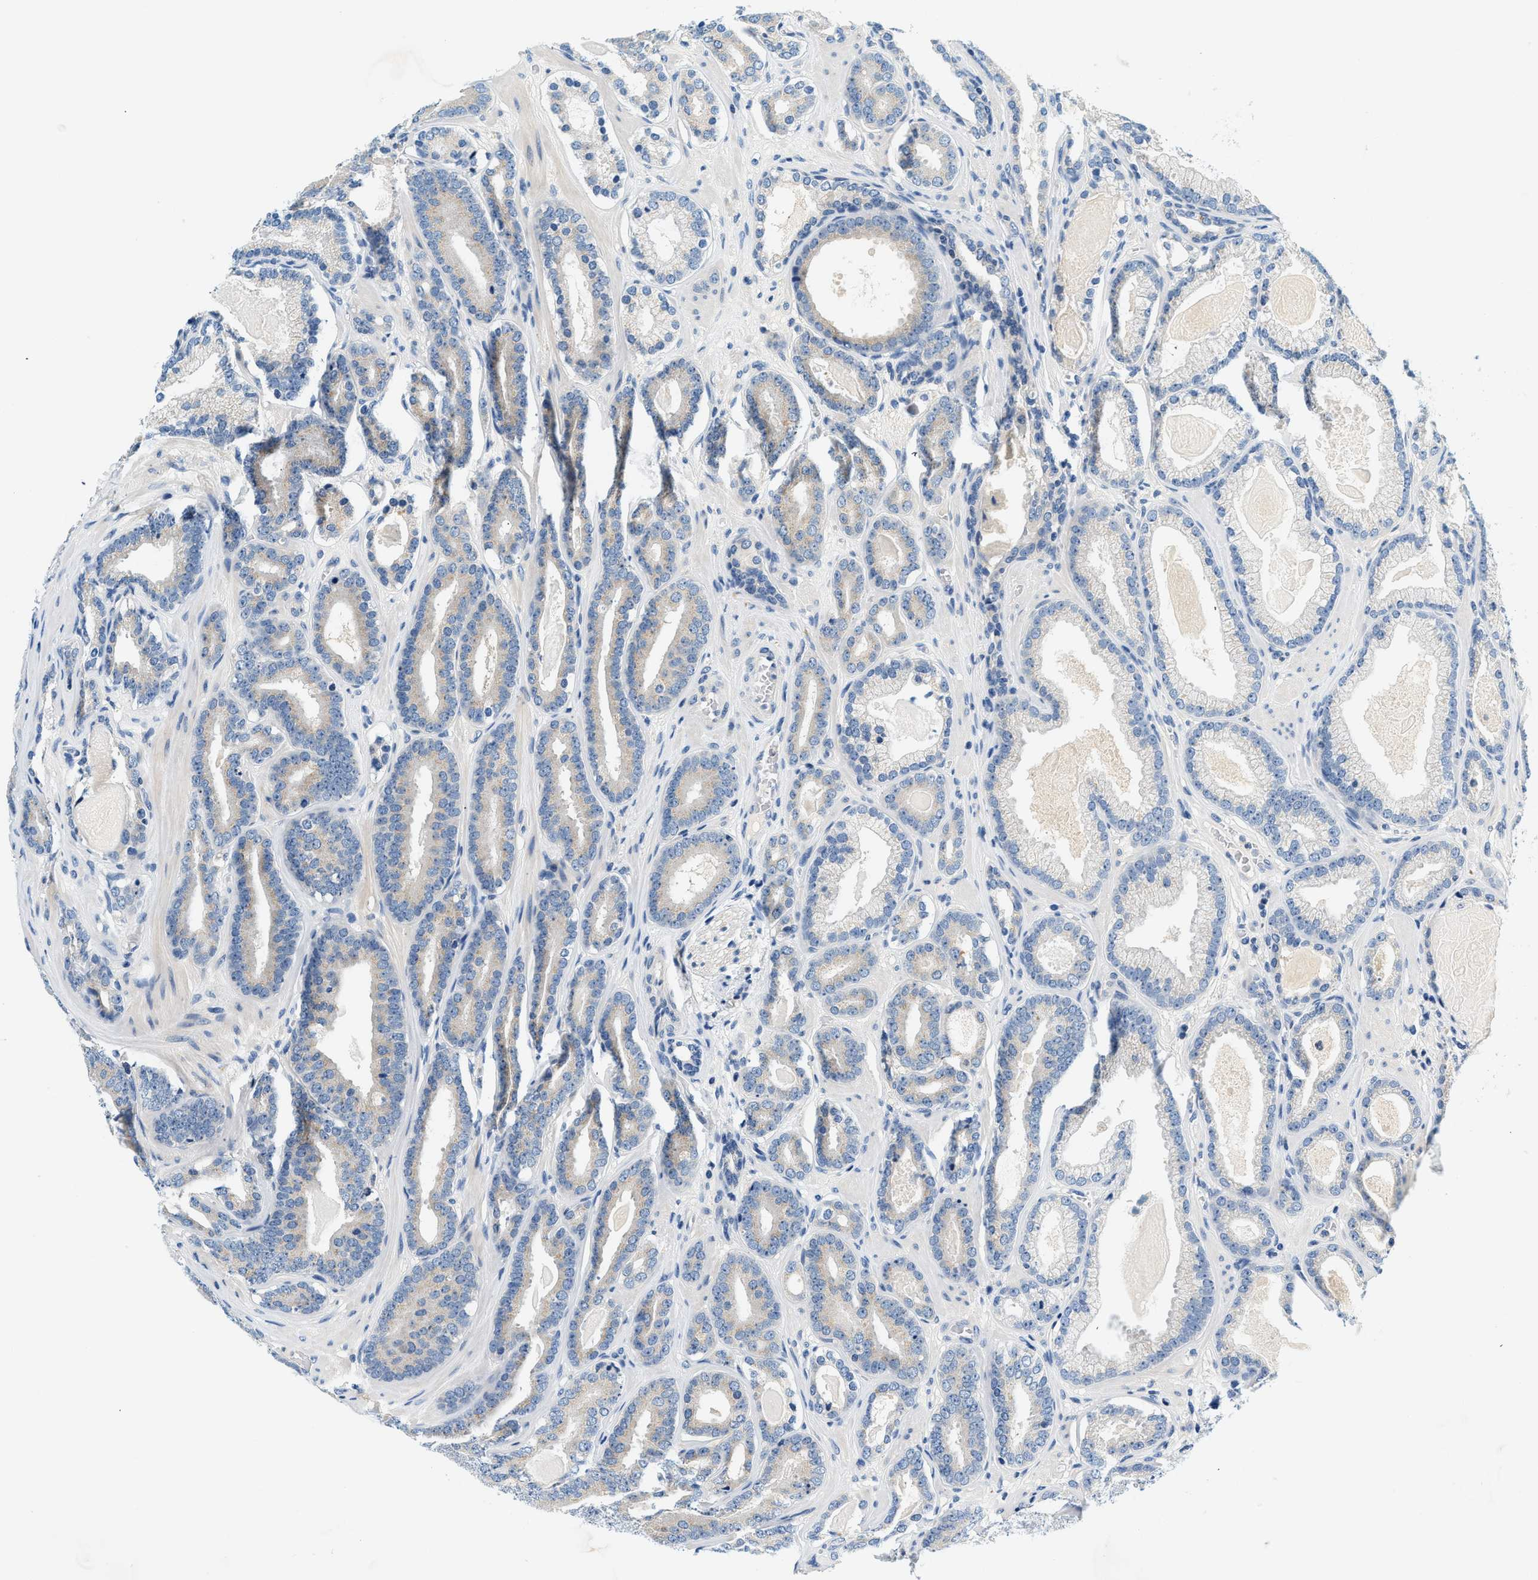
{"staining": {"intensity": "weak", "quantity": "<25%", "location": "cytoplasmic/membranous"}, "tissue": "prostate cancer", "cell_type": "Tumor cells", "image_type": "cancer", "snomed": [{"axis": "morphology", "description": "Adenocarcinoma, High grade"}, {"axis": "topography", "description": "Prostate"}], "caption": "Prostate cancer (high-grade adenocarcinoma) was stained to show a protein in brown. There is no significant expression in tumor cells. Nuclei are stained in blue.", "gene": "SLC35E1", "patient": {"sex": "male", "age": 60}}